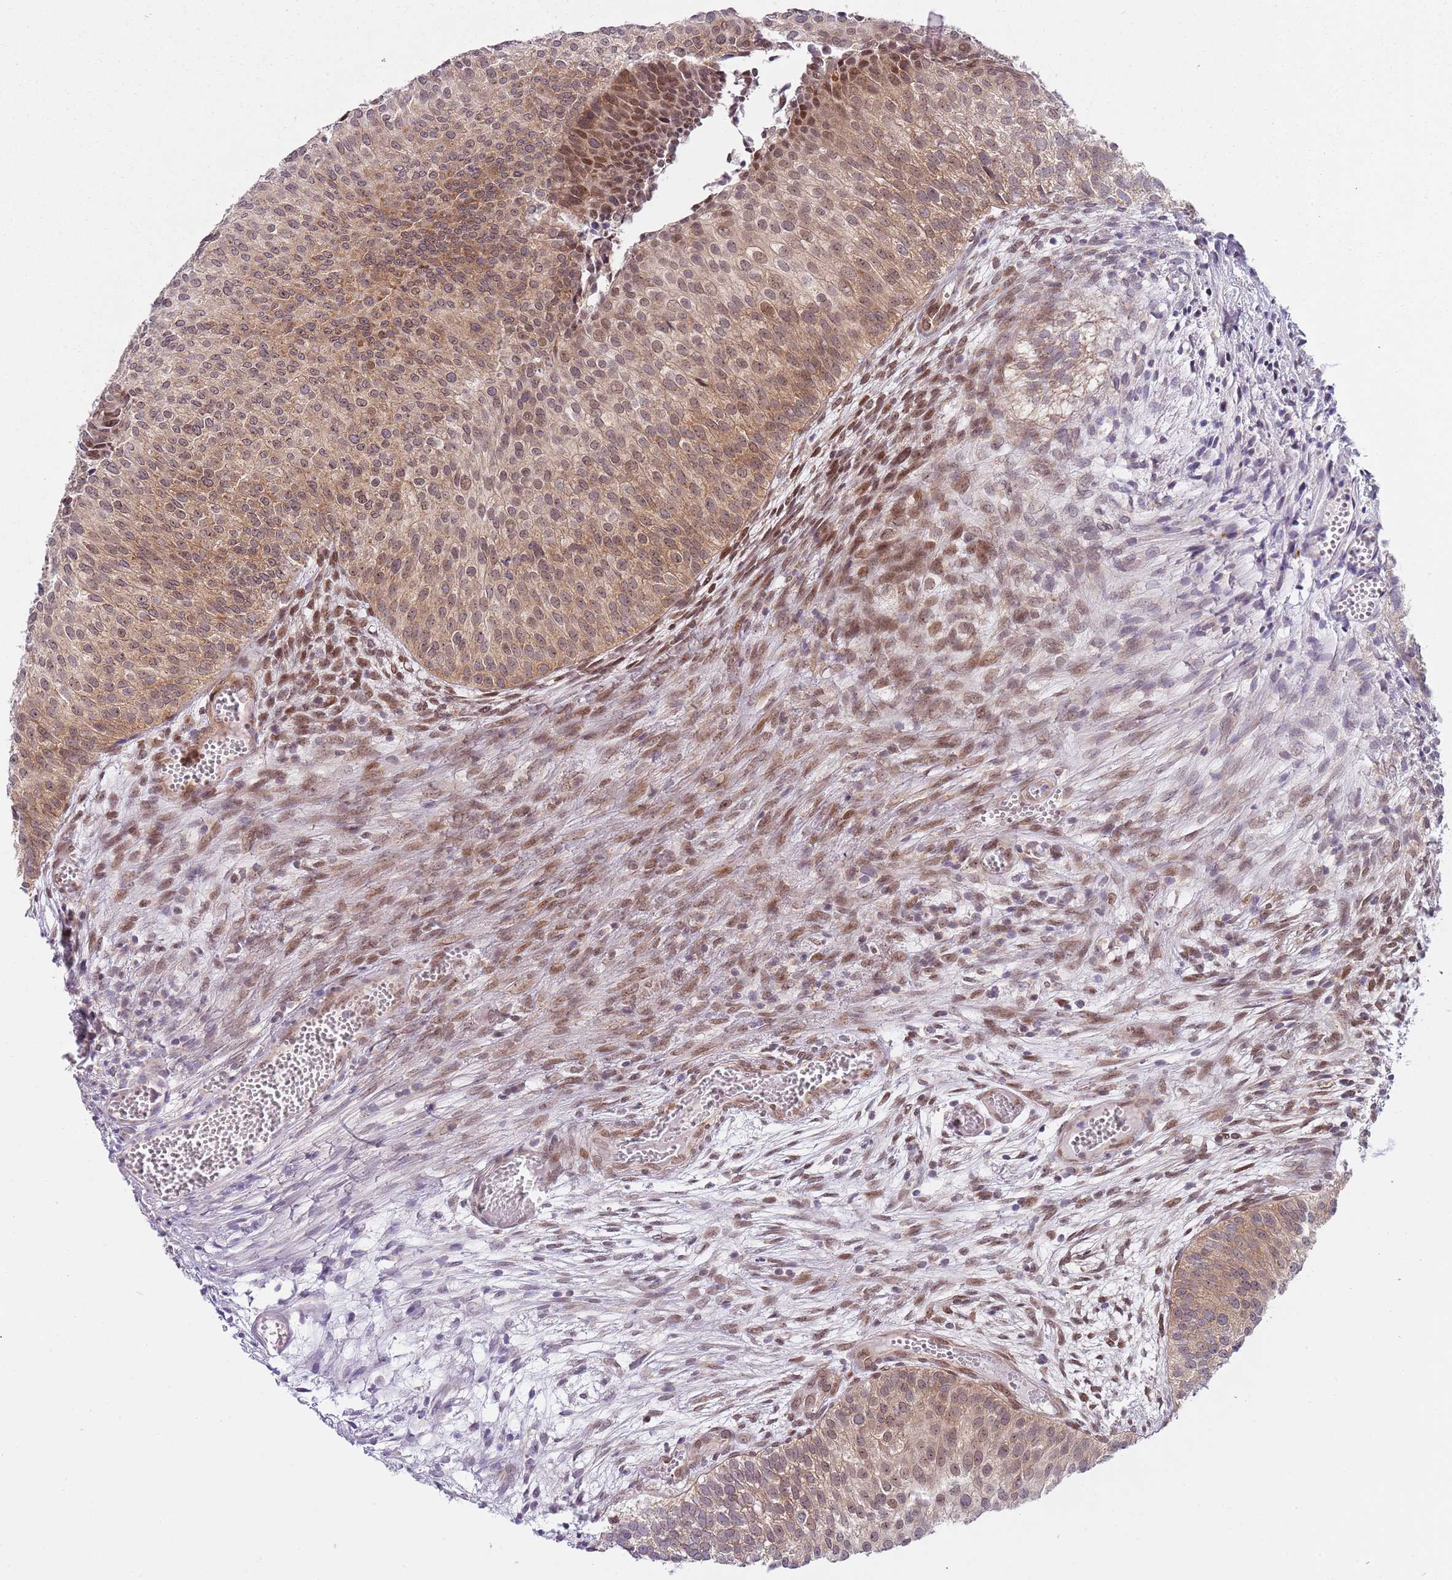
{"staining": {"intensity": "moderate", "quantity": ">75%", "location": "cytoplasmic/membranous,nuclear"}, "tissue": "urothelial cancer", "cell_type": "Tumor cells", "image_type": "cancer", "snomed": [{"axis": "morphology", "description": "Urothelial carcinoma, Low grade"}, {"axis": "topography", "description": "Urinary bladder"}], "caption": "Protein staining exhibits moderate cytoplasmic/membranous and nuclear staining in about >75% of tumor cells in urothelial cancer.", "gene": "SLC25A32", "patient": {"sex": "male", "age": 84}}